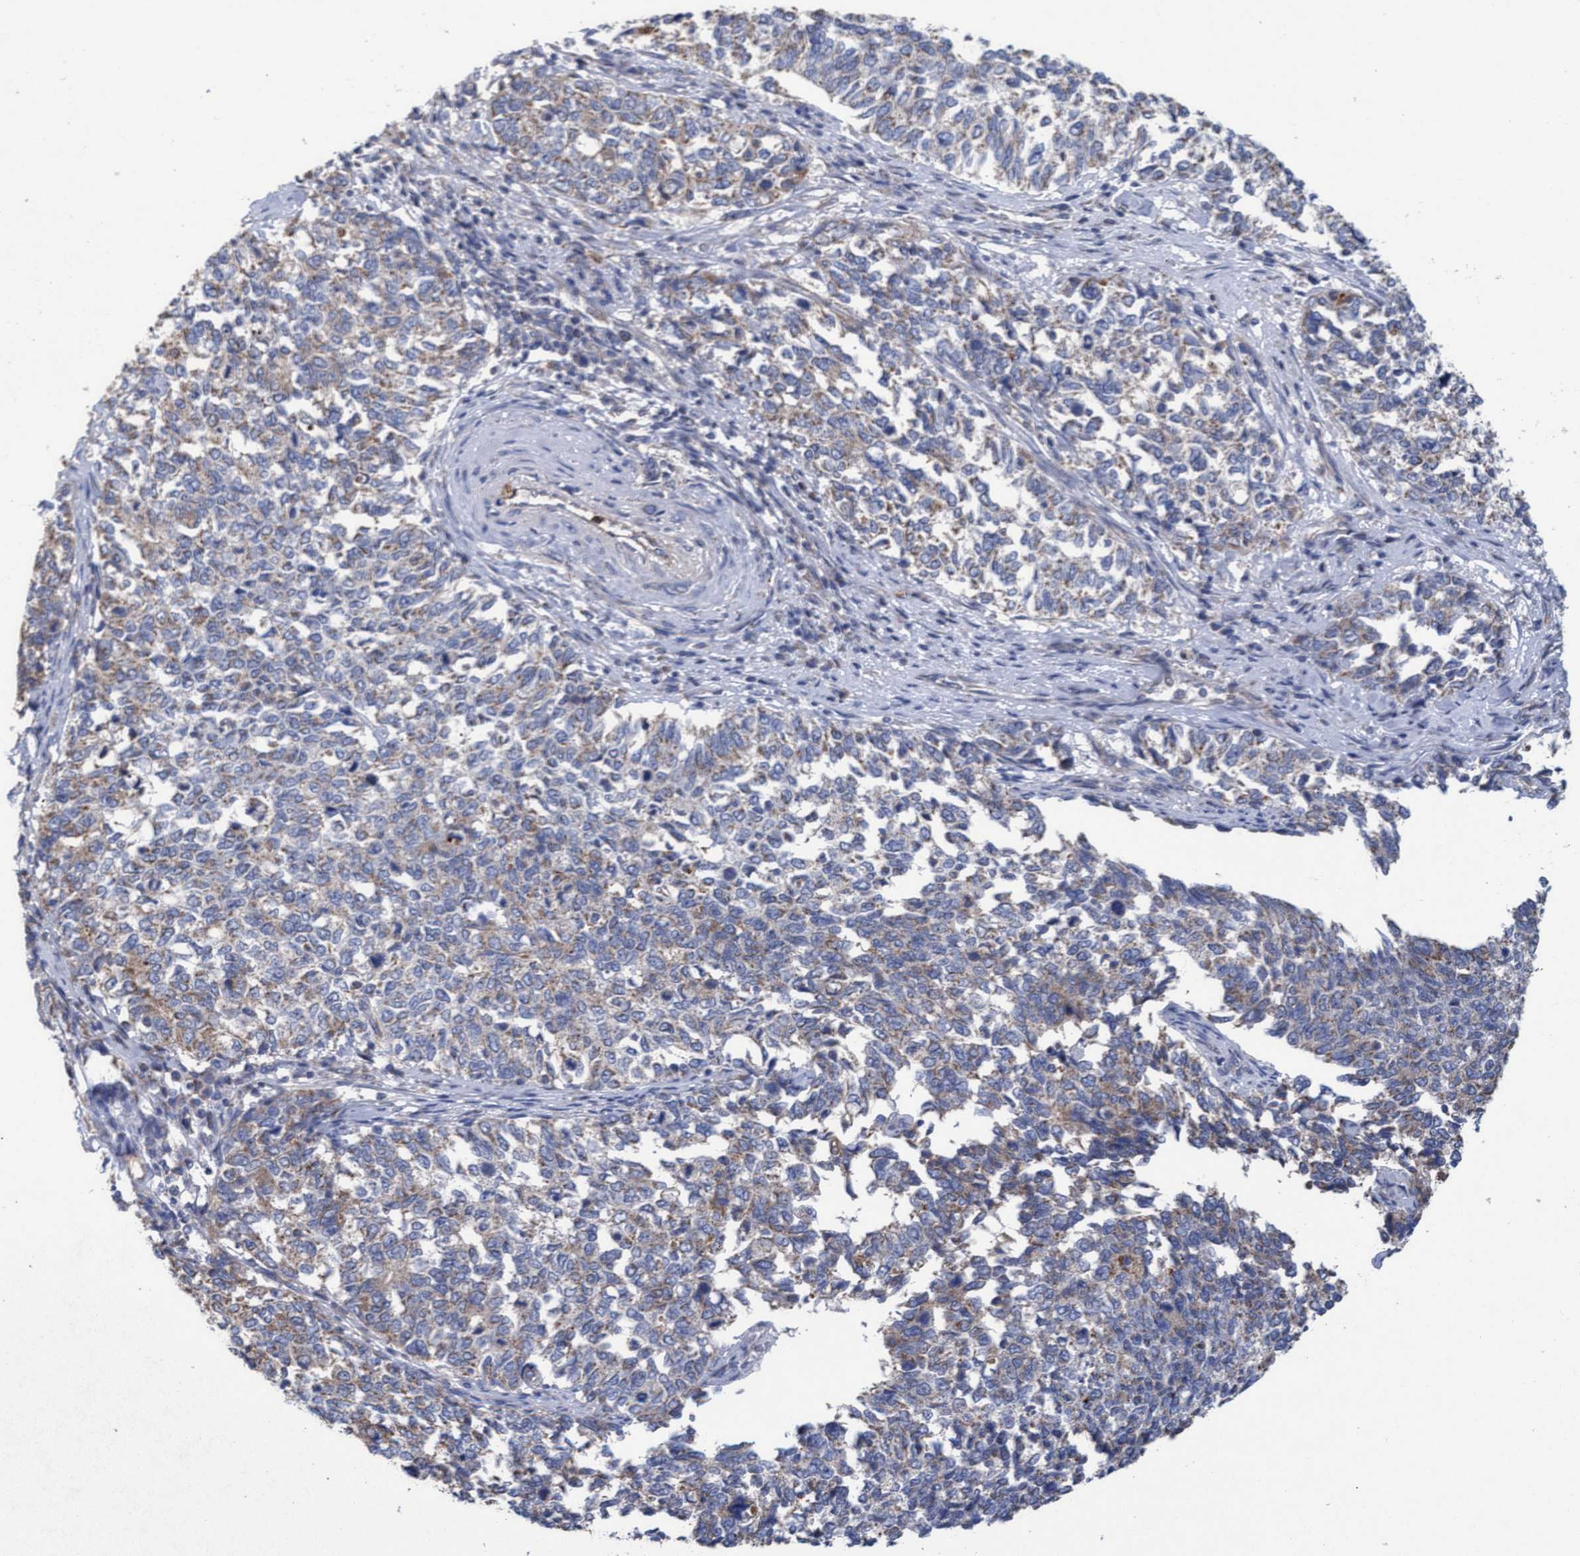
{"staining": {"intensity": "weak", "quantity": "25%-75%", "location": "cytoplasmic/membranous"}, "tissue": "cervical cancer", "cell_type": "Tumor cells", "image_type": "cancer", "snomed": [{"axis": "morphology", "description": "Squamous cell carcinoma, NOS"}, {"axis": "topography", "description": "Cervix"}], "caption": "Squamous cell carcinoma (cervical) stained for a protein demonstrates weak cytoplasmic/membranous positivity in tumor cells.", "gene": "MRPL38", "patient": {"sex": "female", "age": 63}}